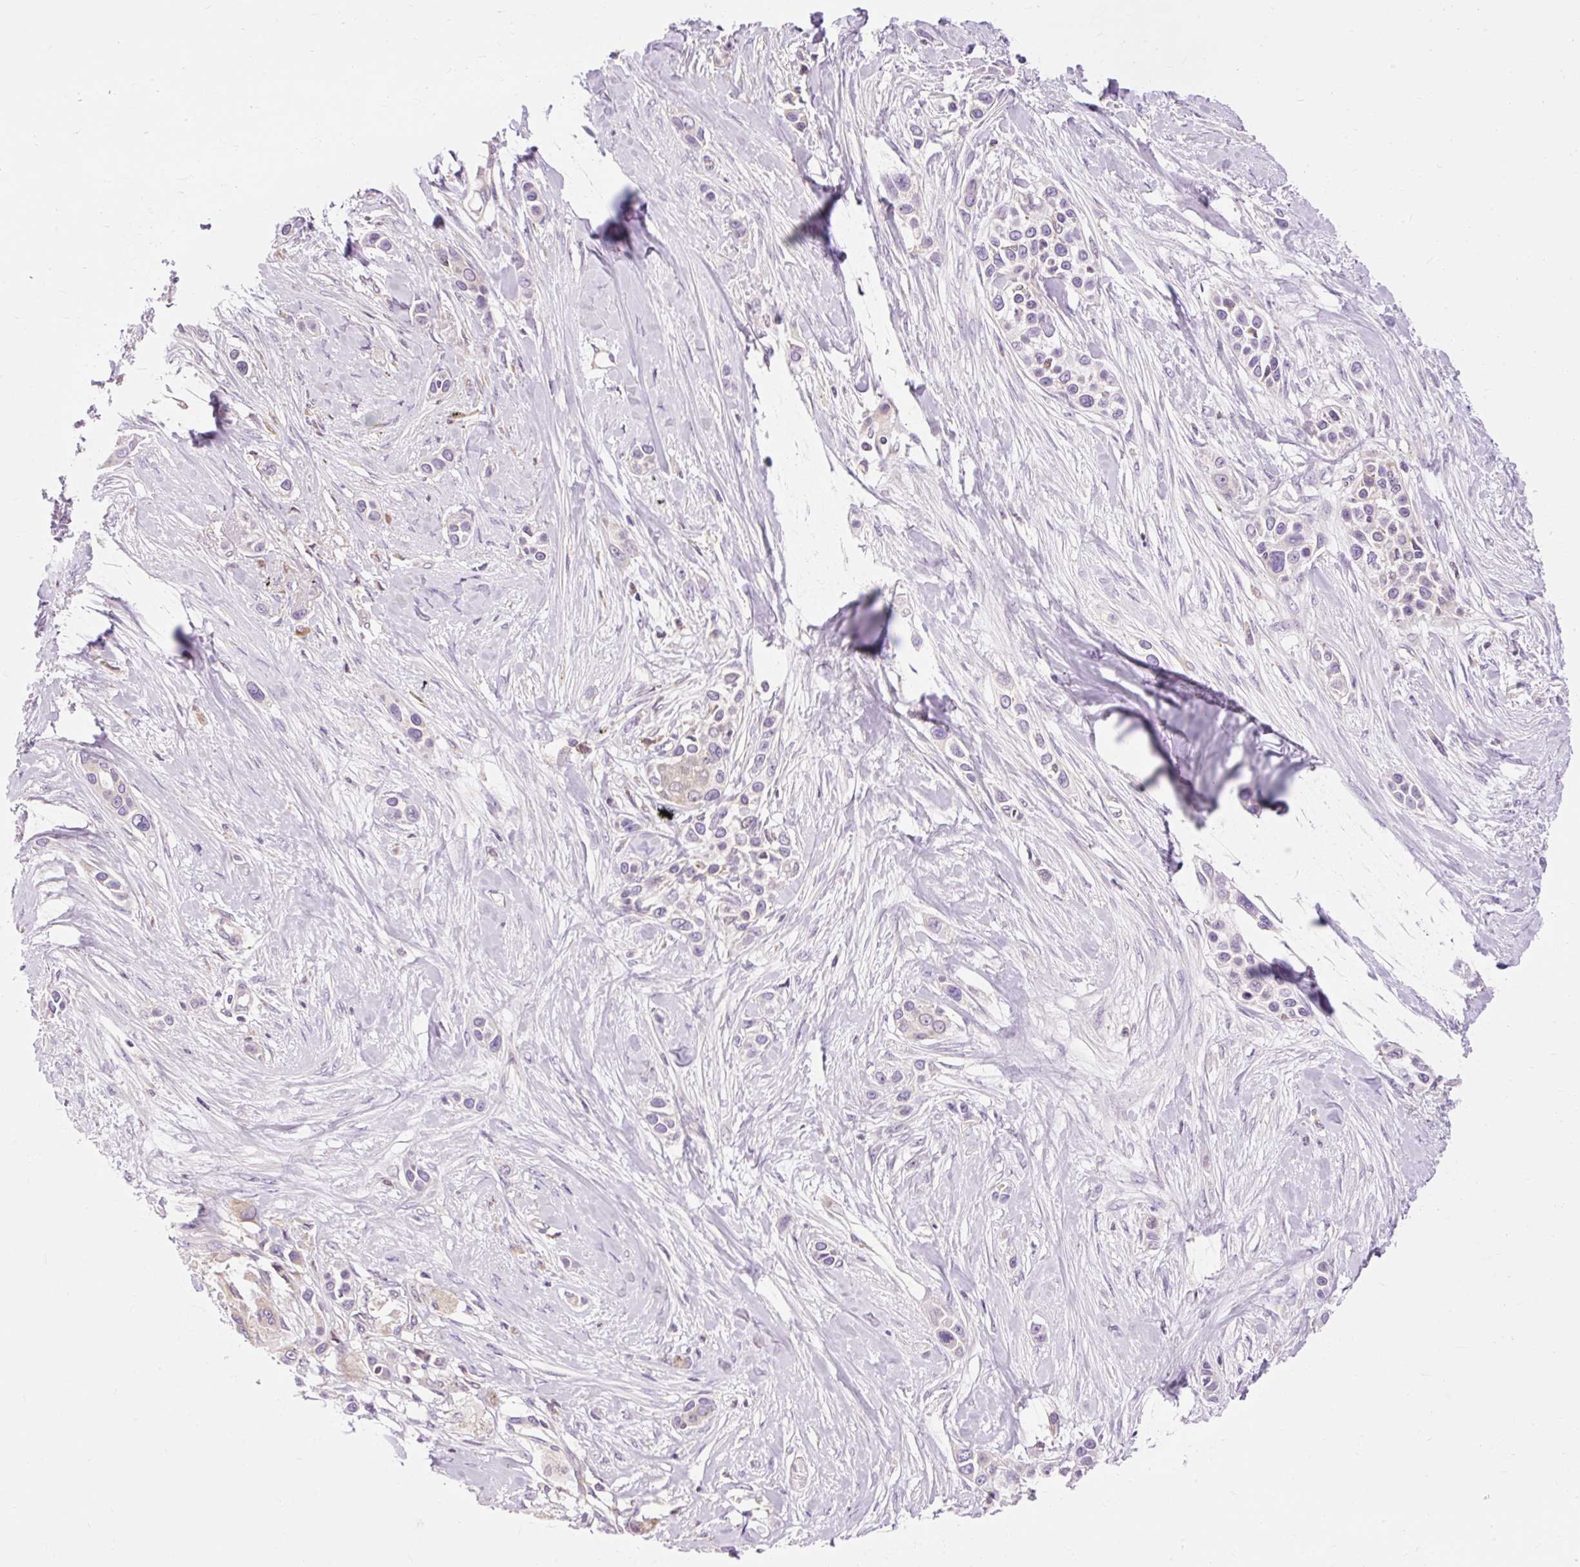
{"staining": {"intensity": "negative", "quantity": "none", "location": "none"}, "tissue": "skin cancer", "cell_type": "Tumor cells", "image_type": "cancer", "snomed": [{"axis": "morphology", "description": "Squamous cell carcinoma, NOS"}, {"axis": "topography", "description": "Skin"}], "caption": "This is an IHC histopathology image of human skin cancer. There is no positivity in tumor cells.", "gene": "IMMT", "patient": {"sex": "female", "age": 69}}